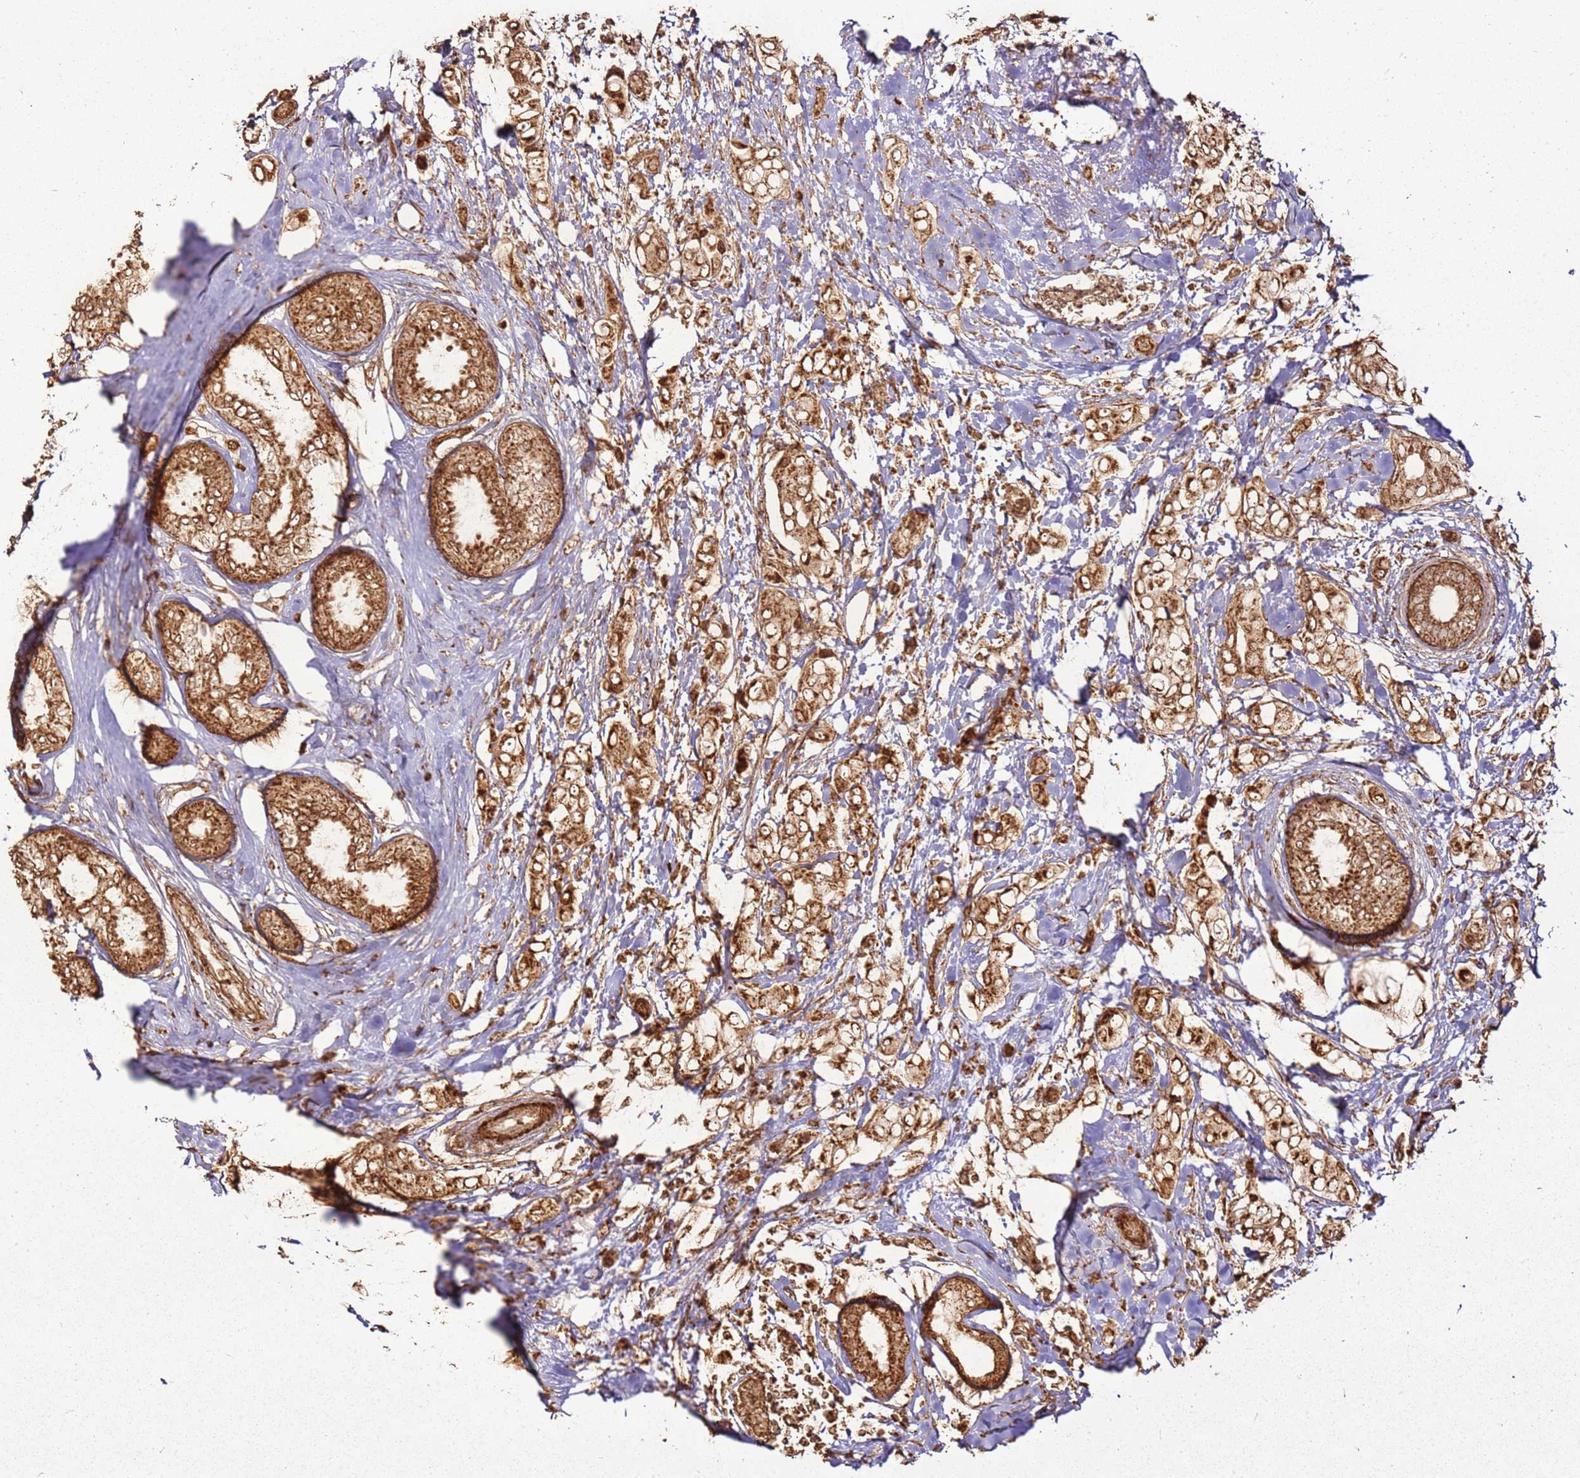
{"staining": {"intensity": "moderate", "quantity": ">75%", "location": "cytoplasmic/membranous"}, "tissue": "breast cancer", "cell_type": "Tumor cells", "image_type": "cancer", "snomed": [{"axis": "morphology", "description": "Lobular carcinoma"}, {"axis": "topography", "description": "Breast"}], "caption": "Immunohistochemical staining of breast lobular carcinoma demonstrates medium levels of moderate cytoplasmic/membranous positivity in about >75% of tumor cells.", "gene": "MRPS6", "patient": {"sex": "female", "age": 51}}